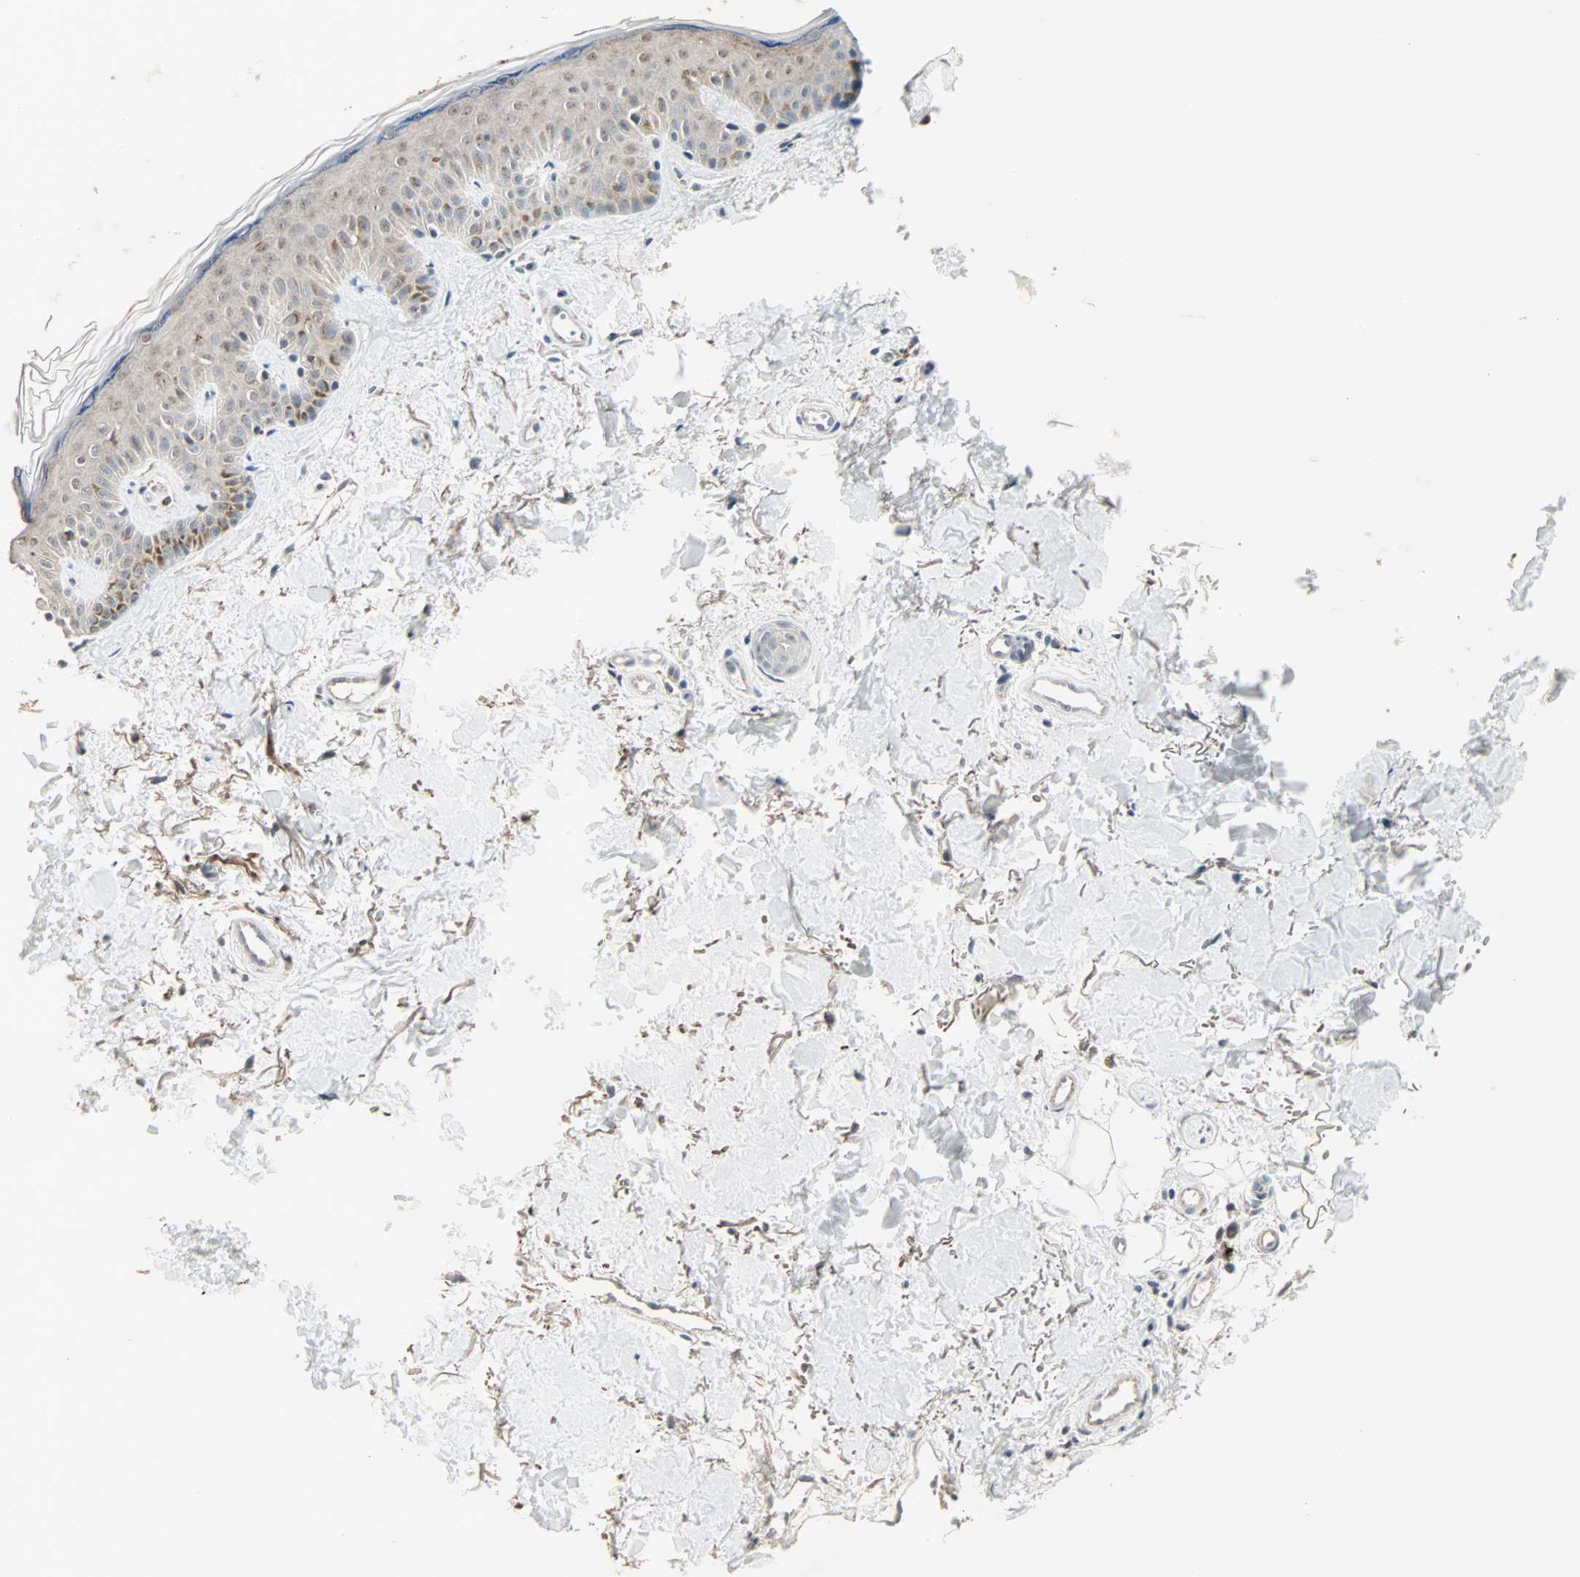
{"staining": {"intensity": "weak", "quantity": ">75%", "location": "cytoplasmic/membranous"}, "tissue": "skin", "cell_type": "Fibroblasts", "image_type": "normal", "snomed": [{"axis": "morphology", "description": "Normal tissue, NOS"}, {"axis": "topography", "description": "Skin"}], "caption": "This is a photomicrograph of immunohistochemistry (IHC) staining of unremarkable skin, which shows weak expression in the cytoplasmic/membranous of fibroblasts.", "gene": "KDM4A", "patient": {"sex": "male", "age": 67}}